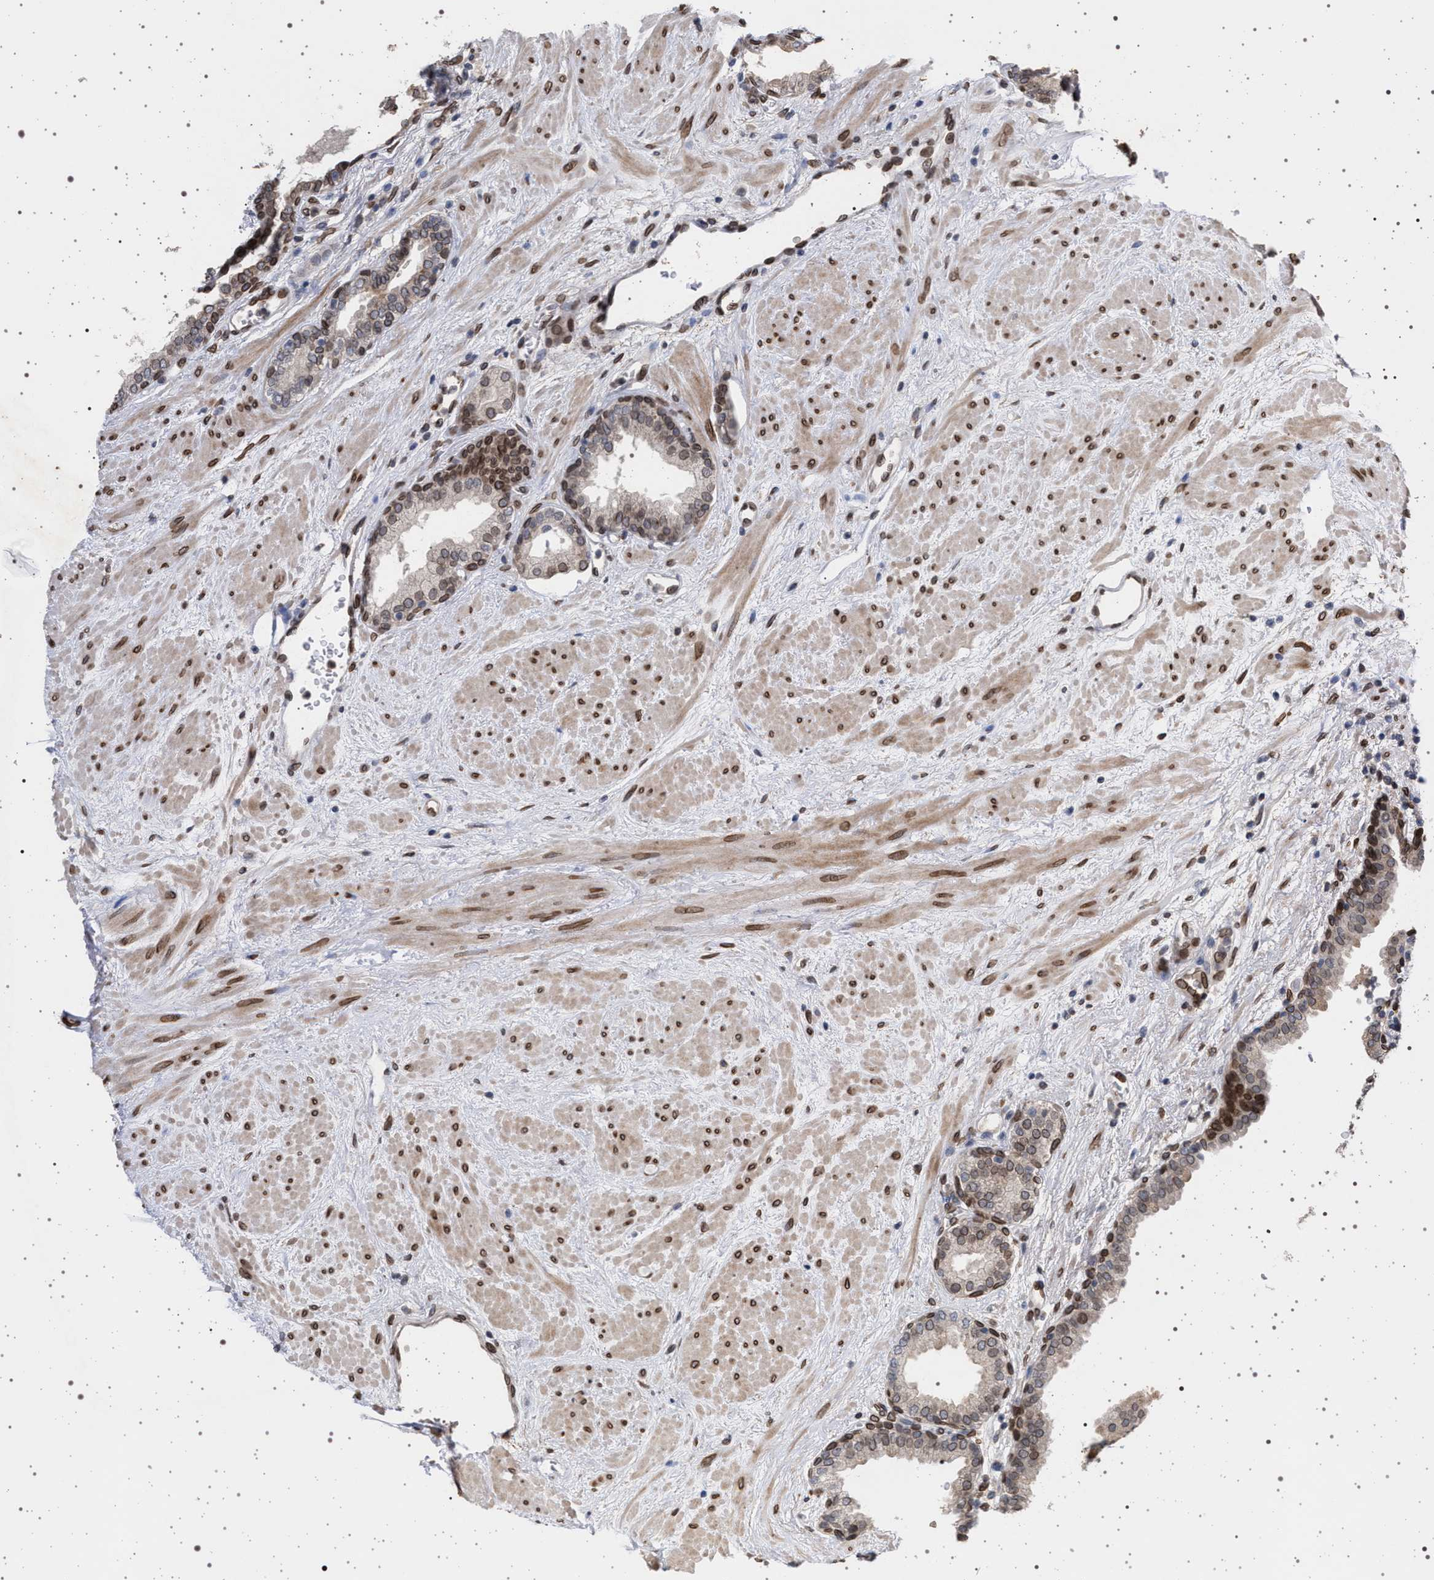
{"staining": {"intensity": "moderate", "quantity": ">75%", "location": "cytoplasmic/membranous,nuclear"}, "tissue": "prostate", "cell_type": "Glandular cells", "image_type": "normal", "snomed": [{"axis": "morphology", "description": "Normal tissue, NOS"}, {"axis": "topography", "description": "Prostate"}], "caption": "Immunohistochemistry (IHC) histopathology image of benign human prostate stained for a protein (brown), which reveals medium levels of moderate cytoplasmic/membranous,nuclear positivity in approximately >75% of glandular cells.", "gene": "ING2", "patient": {"sex": "male", "age": 51}}